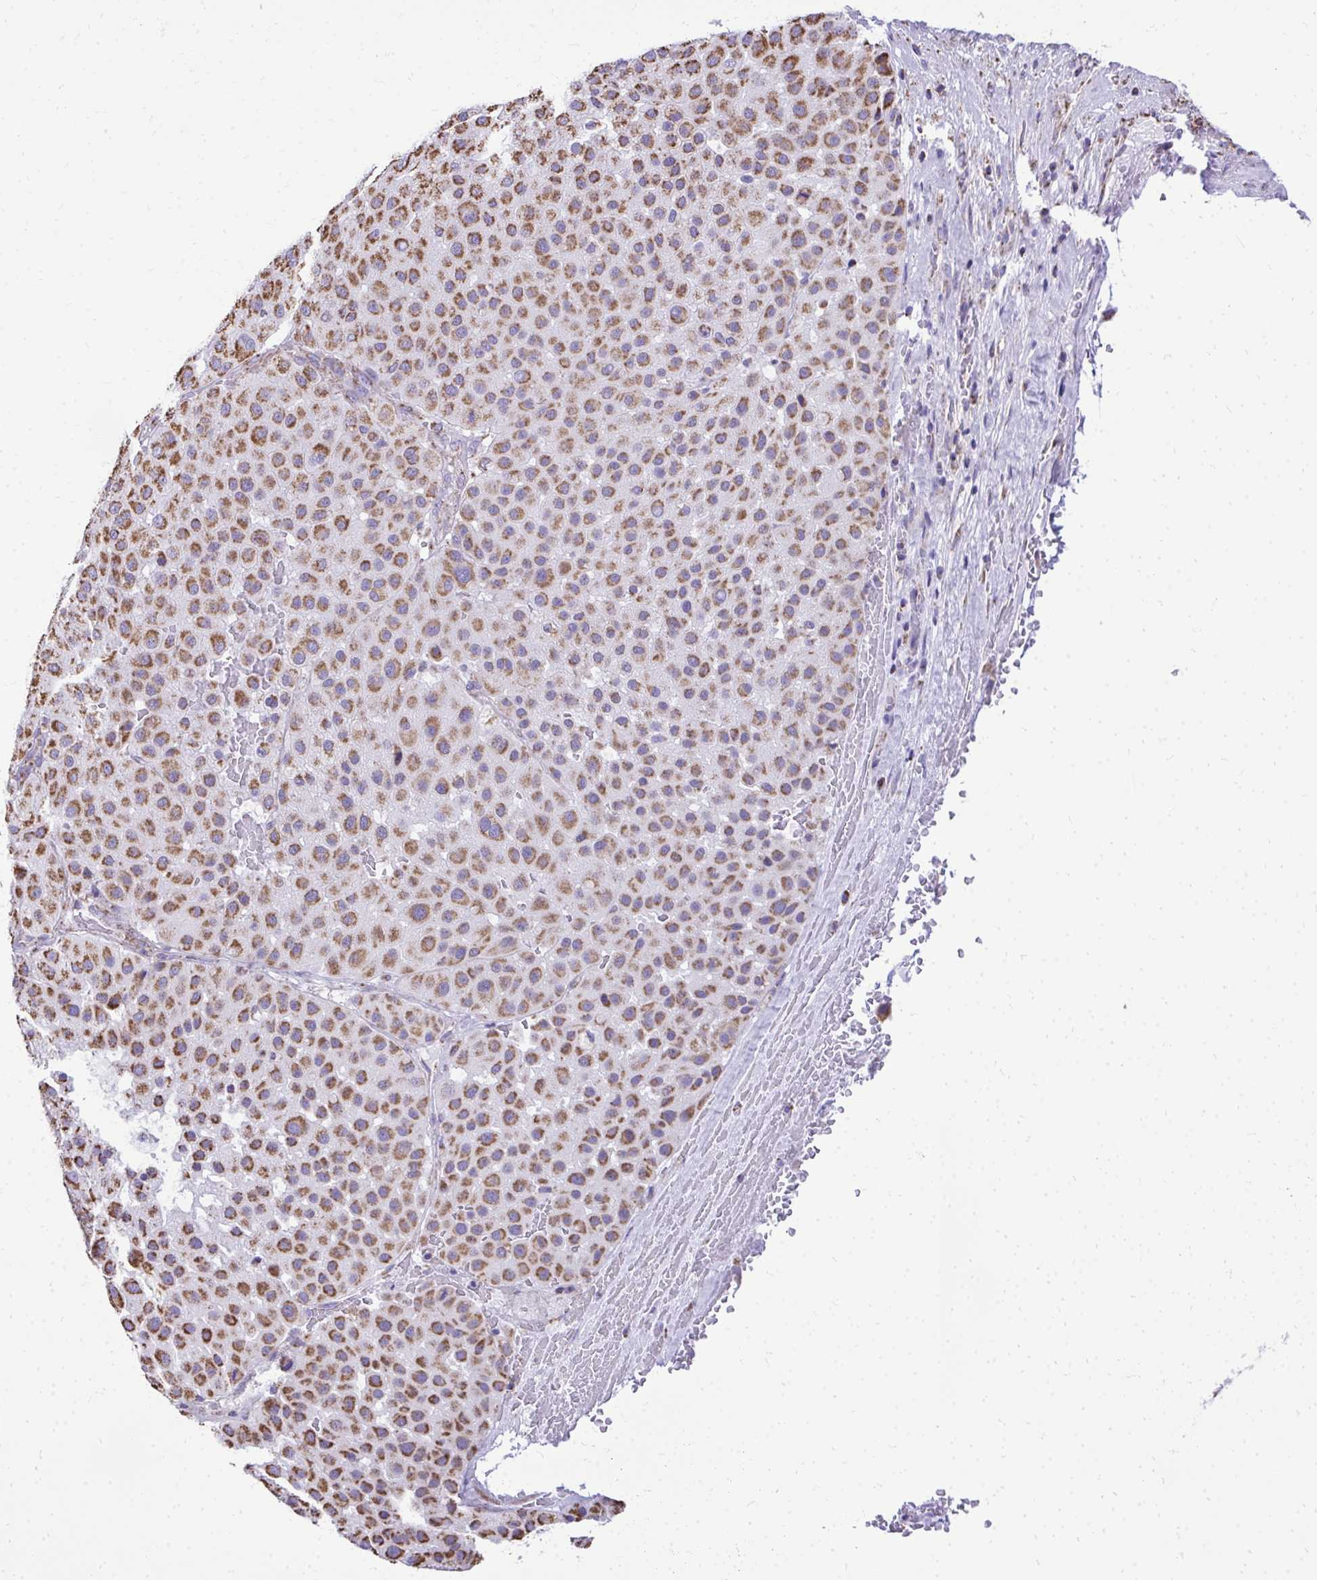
{"staining": {"intensity": "moderate", "quantity": ">75%", "location": "cytoplasmic/membranous"}, "tissue": "melanoma", "cell_type": "Tumor cells", "image_type": "cancer", "snomed": [{"axis": "morphology", "description": "Malignant melanoma, Metastatic site"}, {"axis": "topography", "description": "Smooth muscle"}], "caption": "There is medium levels of moderate cytoplasmic/membranous staining in tumor cells of melanoma, as demonstrated by immunohistochemical staining (brown color).", "gene": "MPZL2", "patient": {"sex": "male", "age": 41}}